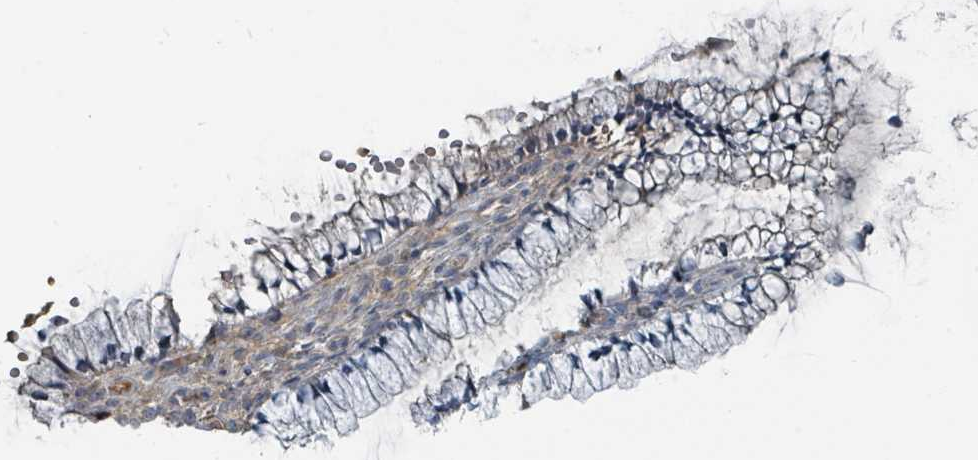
{"staining": {"intensity": "negative", "quantity": "none", "location": "none"}, "tissue": "cervix", "cell_type": "Glandular cells", "image_type": "normal", "snomed": [{"axis": "morphology", "description": "Normal tissue, NOS"}, {"axis": "topography", "description": "Cervix"}], "caption": "The immunohistochemistry (IHC) image has no significant staining in glandular cells of cervix. (Stains: DAB (3,3'-diaminobenzidine) IHC with hematoxylin counter stain, Microscopy: brightfield microscopy at high magnification).", "gene": "SLC44A5", "patient": {"sex": "female", "age": 36}}